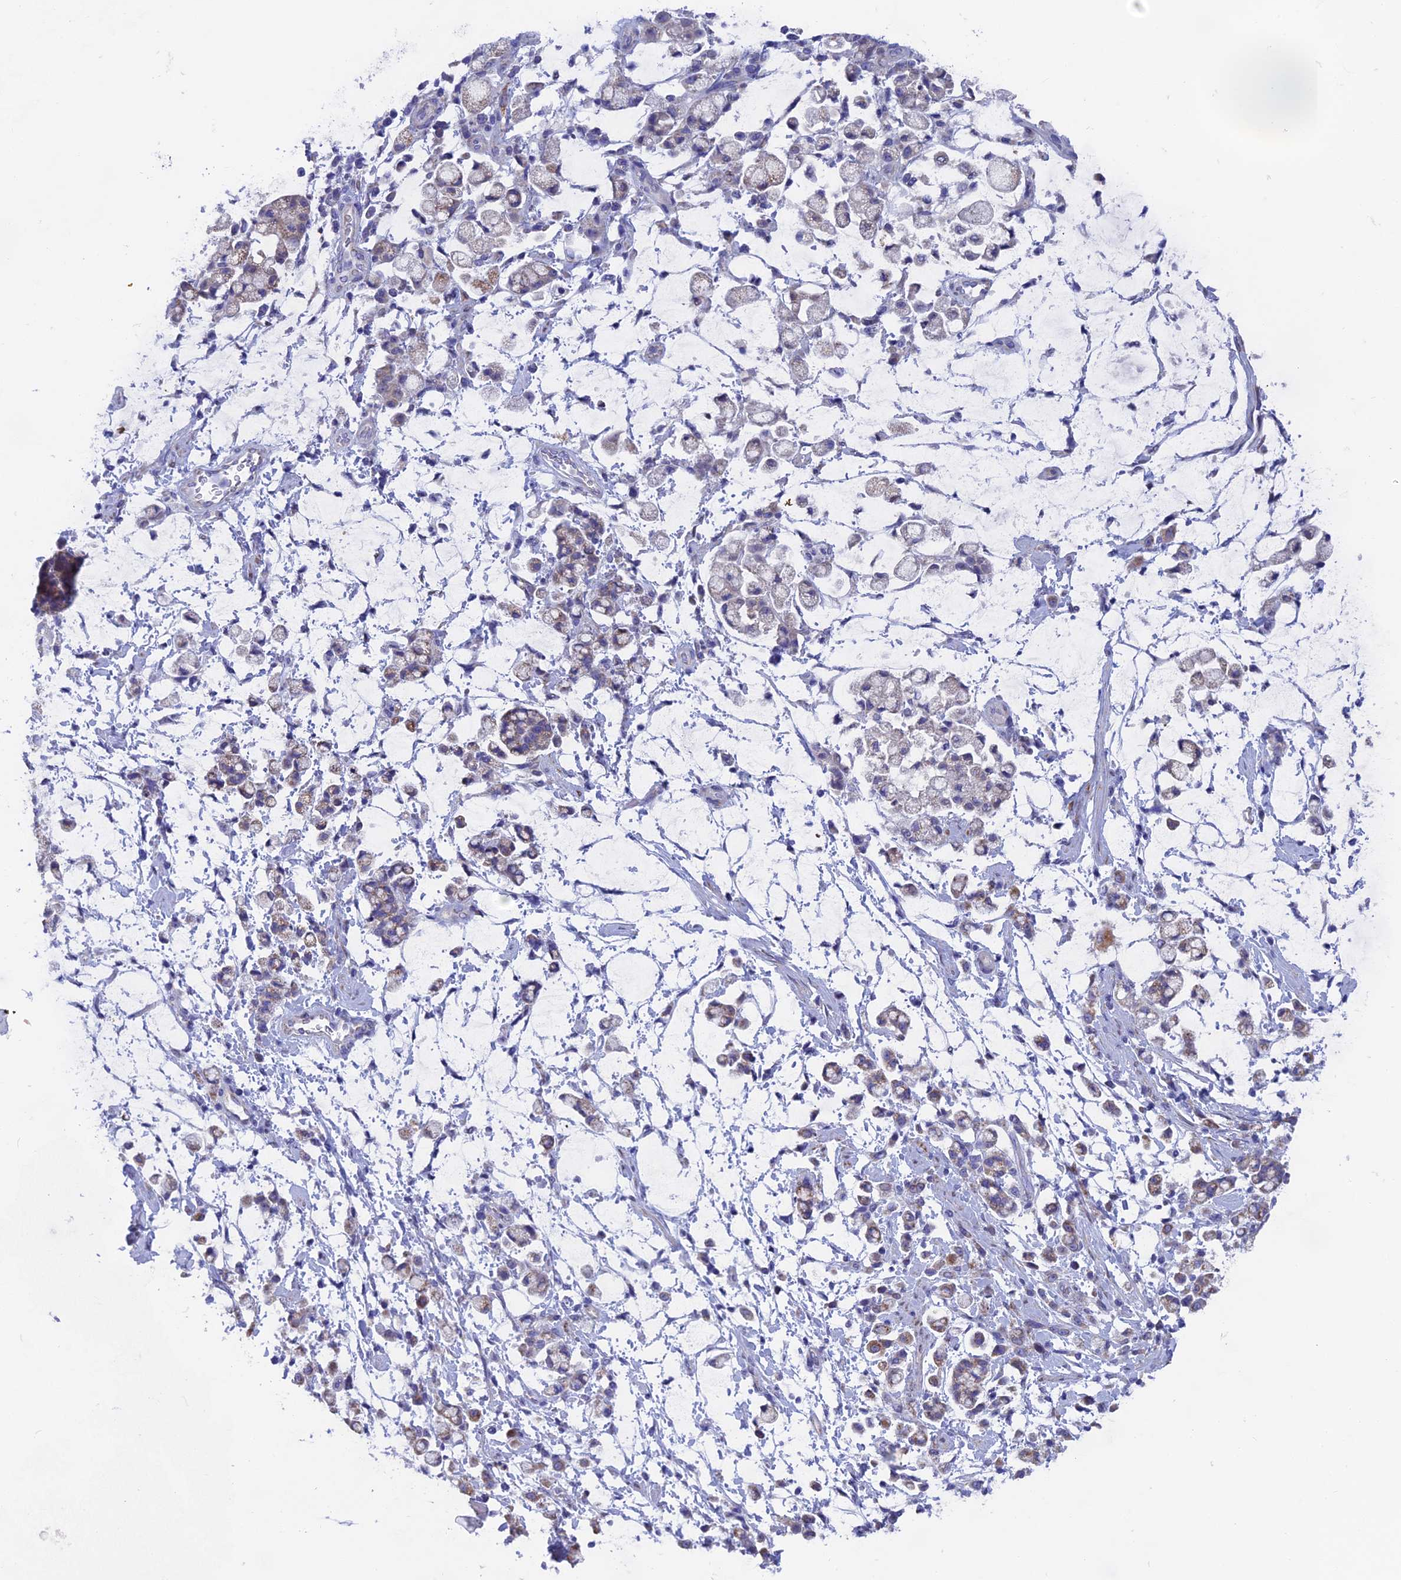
{"staining": {"intensity": "weak", "quantity": "25%-75%", "location": "cytoplasmic/membranous"}, "tissue": "stomach cancer", "cell_type": "Tumor cells", "image_type": "cancer", "snomed": [{"axis": "morphology", "description": "Adenocarcinoma, NOS"}, {"axis": "topography", "description": "Stomach"}], "caption": "IHC photomicrograph of neoplastic tissue: stomach cancer stained using IHC demonstrates low levels of weak protein expression localized specifically in the cytoplasmic/membranous of tumor cells, appearing as a cytoplasmic/membranous brown color.", "gene": "AK4", "patient": {"sex": "female", "age": 60}}